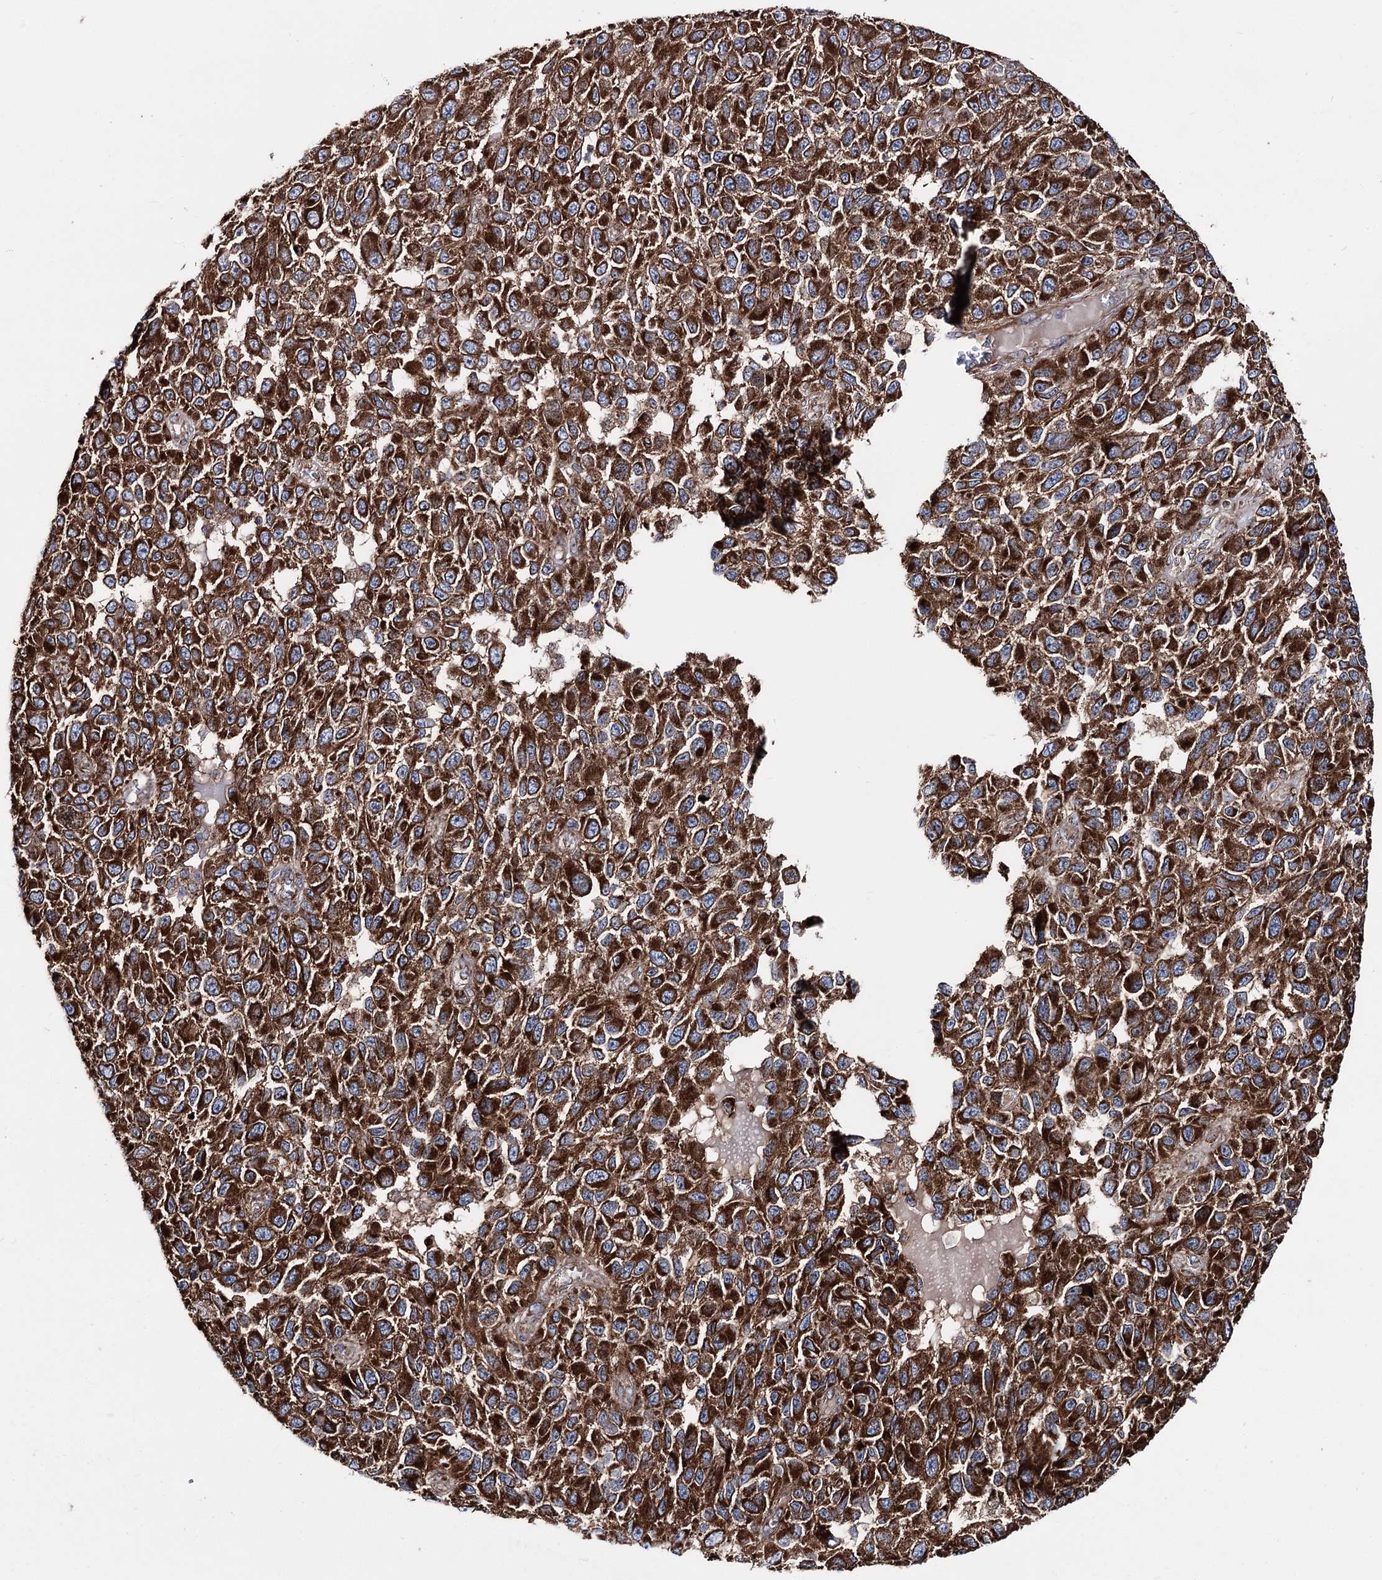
{"staining": {"intensity": "strong", "quantity": ">75%", "location": "cytoplasmic/membranous"}, "tissue": "melanoma", "cell_type": "Tumor cells", "image_type": "cancer", "snomed": [{"axis": "morphology", "description": "Normal tissue, NOS"}, {"axis": "morphology", "description": "Malignant melanoma, NOS"}, {"axis": "topography", "description": "Skin"}], "caption": "This photomicrograph reveals melanoma stained with immunohistochemistry to label a protein in brown. The cytoplasmic/membranous of tumor cells show strong positivity for the protein. Nuclei are counter-stained blue.", "gene": "MSANTD2", "patient": {"sex": "female", "age": 96}}